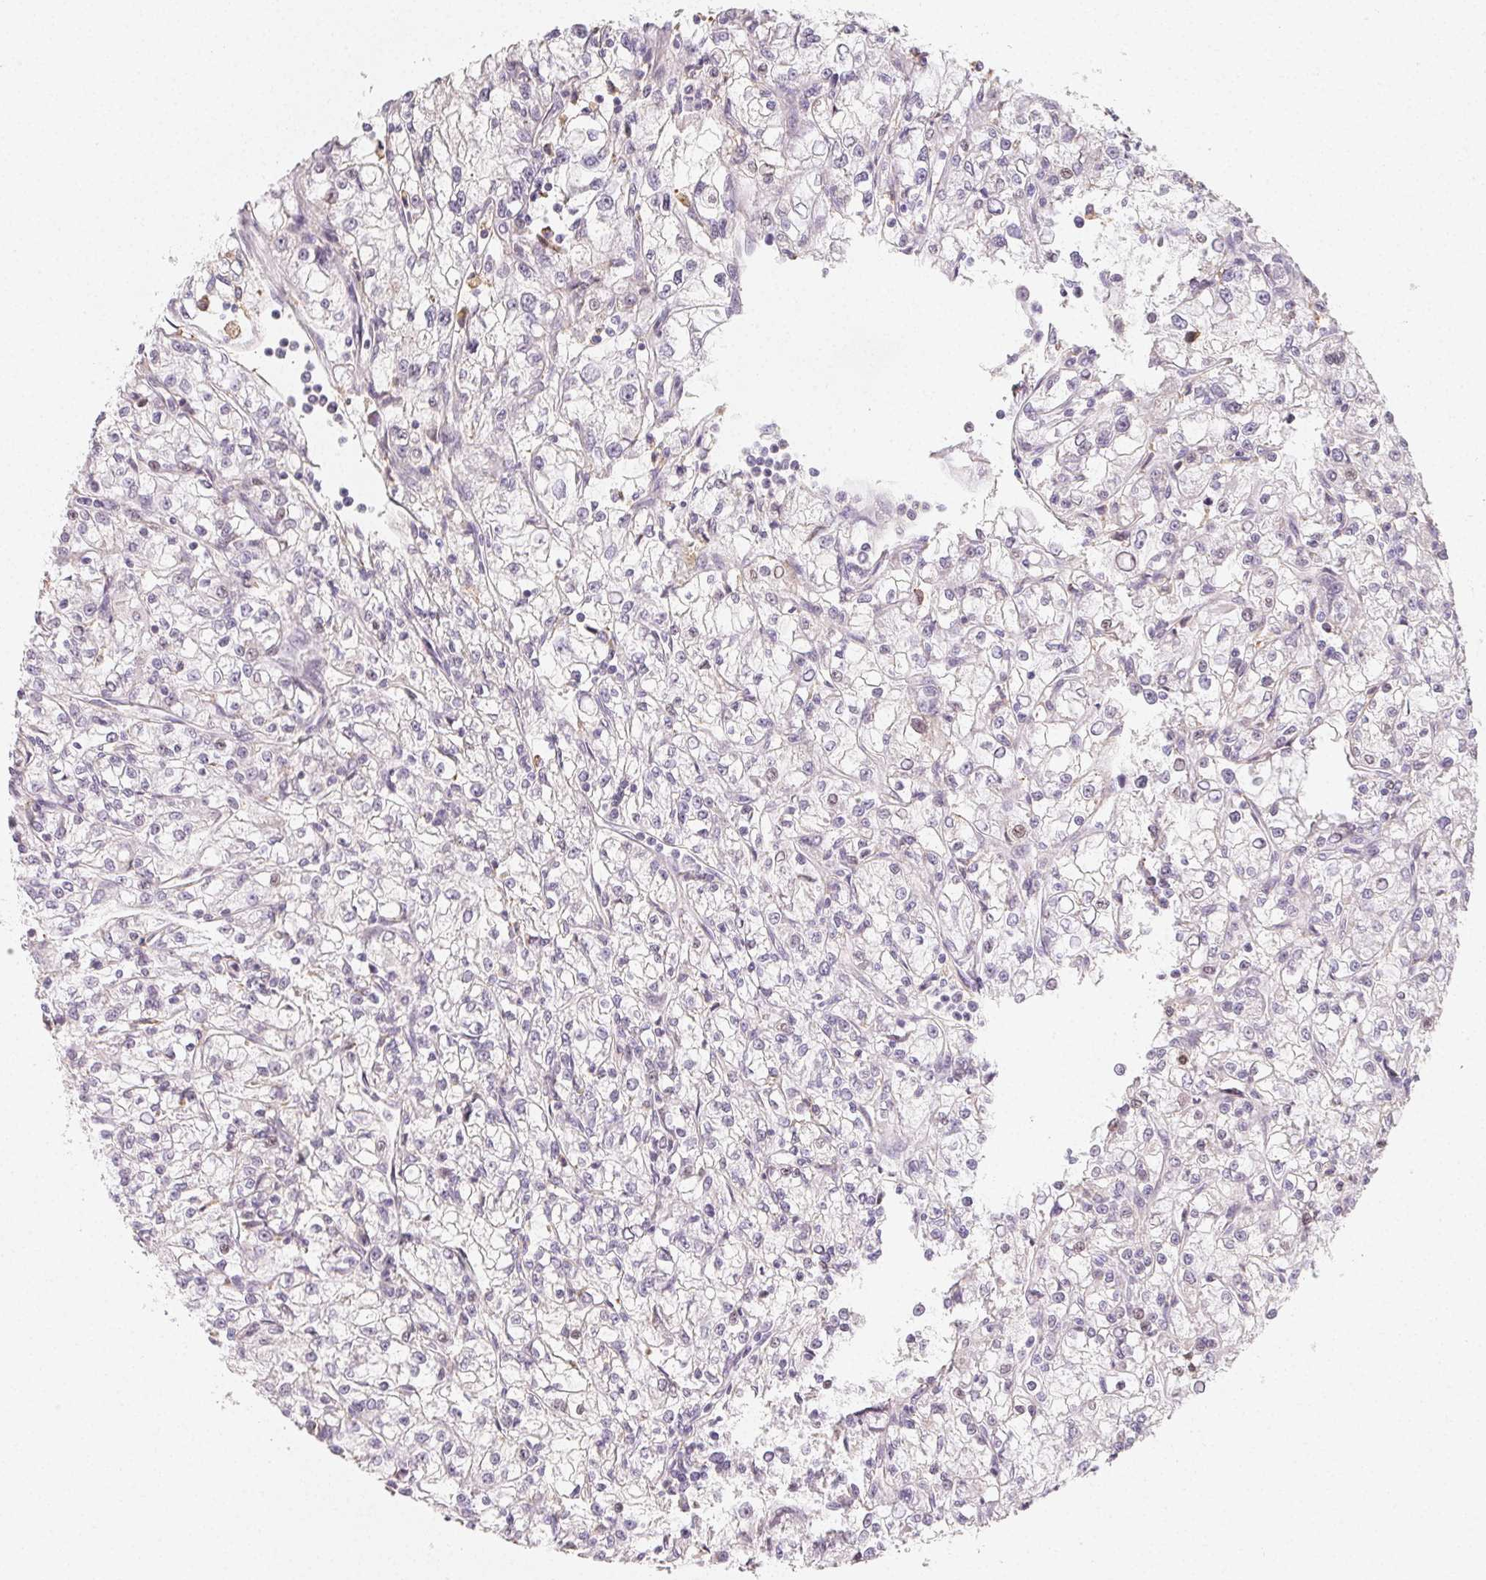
{"staining": {"intensity": "negative", "quantity": "none", "location": "none"}, "tissue": "renal cancer", "cell_type": "Tumor cells", "image_type": "cancer", "snomed": [{"axis": "morphology", "description": "Adenocarcinoma, NOS"}, {"axis": "topography", "description": "Kidney"}], "caption": "There is no significant positivity in tumor cells of renal cancer.", "gene": "LRRC23", "patient": {"sex": "female", "age": 59}}